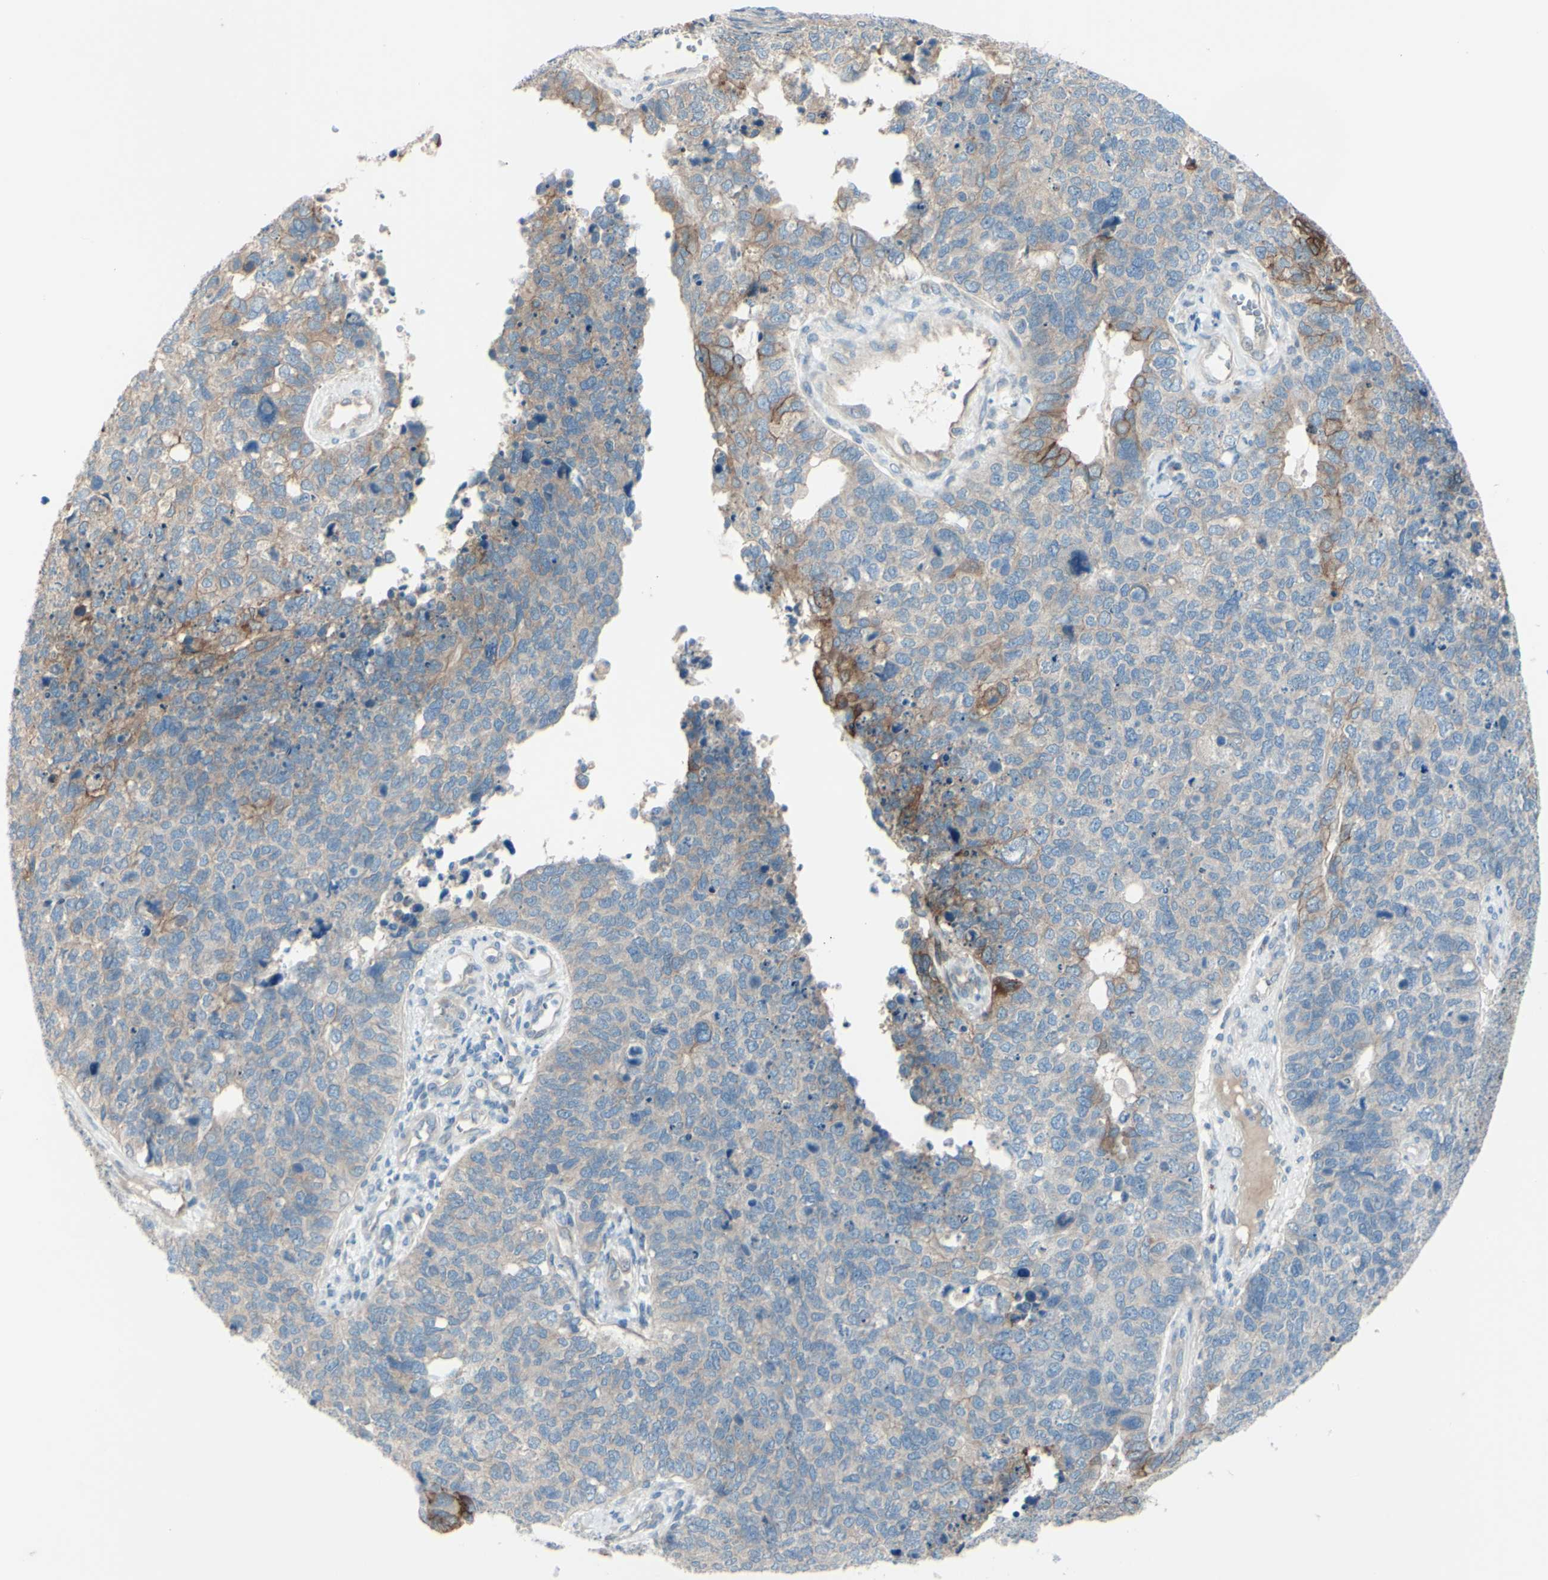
{"staining": {"intensity": "moderate", "quantity": "25%-75%", "location": "cytoplasmic/membranous"}, "tissue": "cervical cancer", "cell_type": "Tumor cells", "image_type": "cancer", "snomed": [{"axis": "morphology", "description": "Squamous cell carcinoma, NOS"}, {"axis": "topography", "description": "Cervix"}], "caption": "Protein staining shows moderate cytoplasmic/membranous expression in approximately 25%-75% of tumor cells in cervical squamous cell carcinoma.", "gene": "LRRK1", "patient": {"sex": "female", "age": 63}}